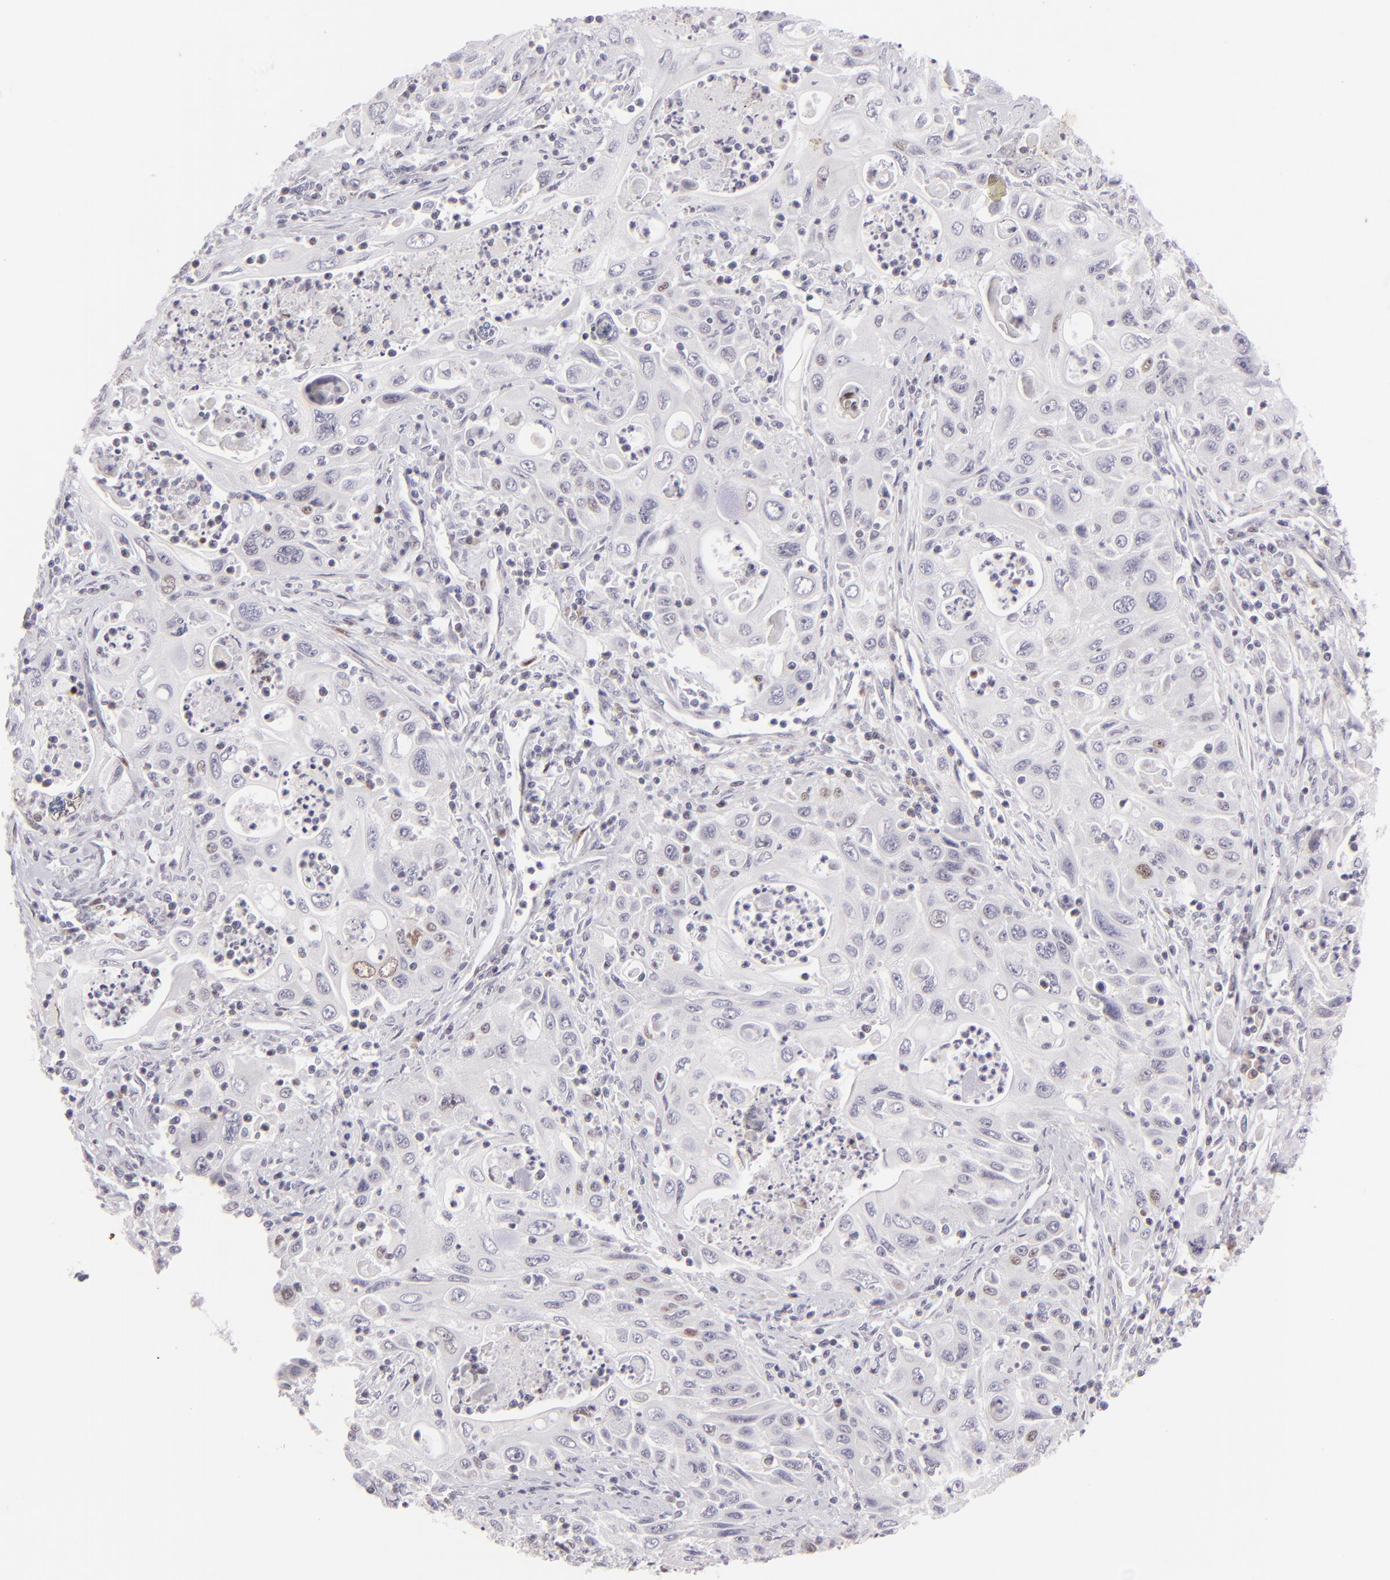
{"staining": {"intensity": "moderate", "quantity": "<25%", "location": "nuclear"}, "tissue": "pancreatic cancer", "cell_type": "Tumor cells", "image_type": "cancer", "snomed": [{"axis": "morphology", "description": "Adenocarcinoma, NOS"}, {"axis": "topography", "description": "Pancreas"}], "caption": "A brown stain labels moderate nuclear expression of a protein in pancreatic adenocarcinoma tumor cells.", "gene": "POU2F1", "patient": {"sex": "male", "age": 70}}